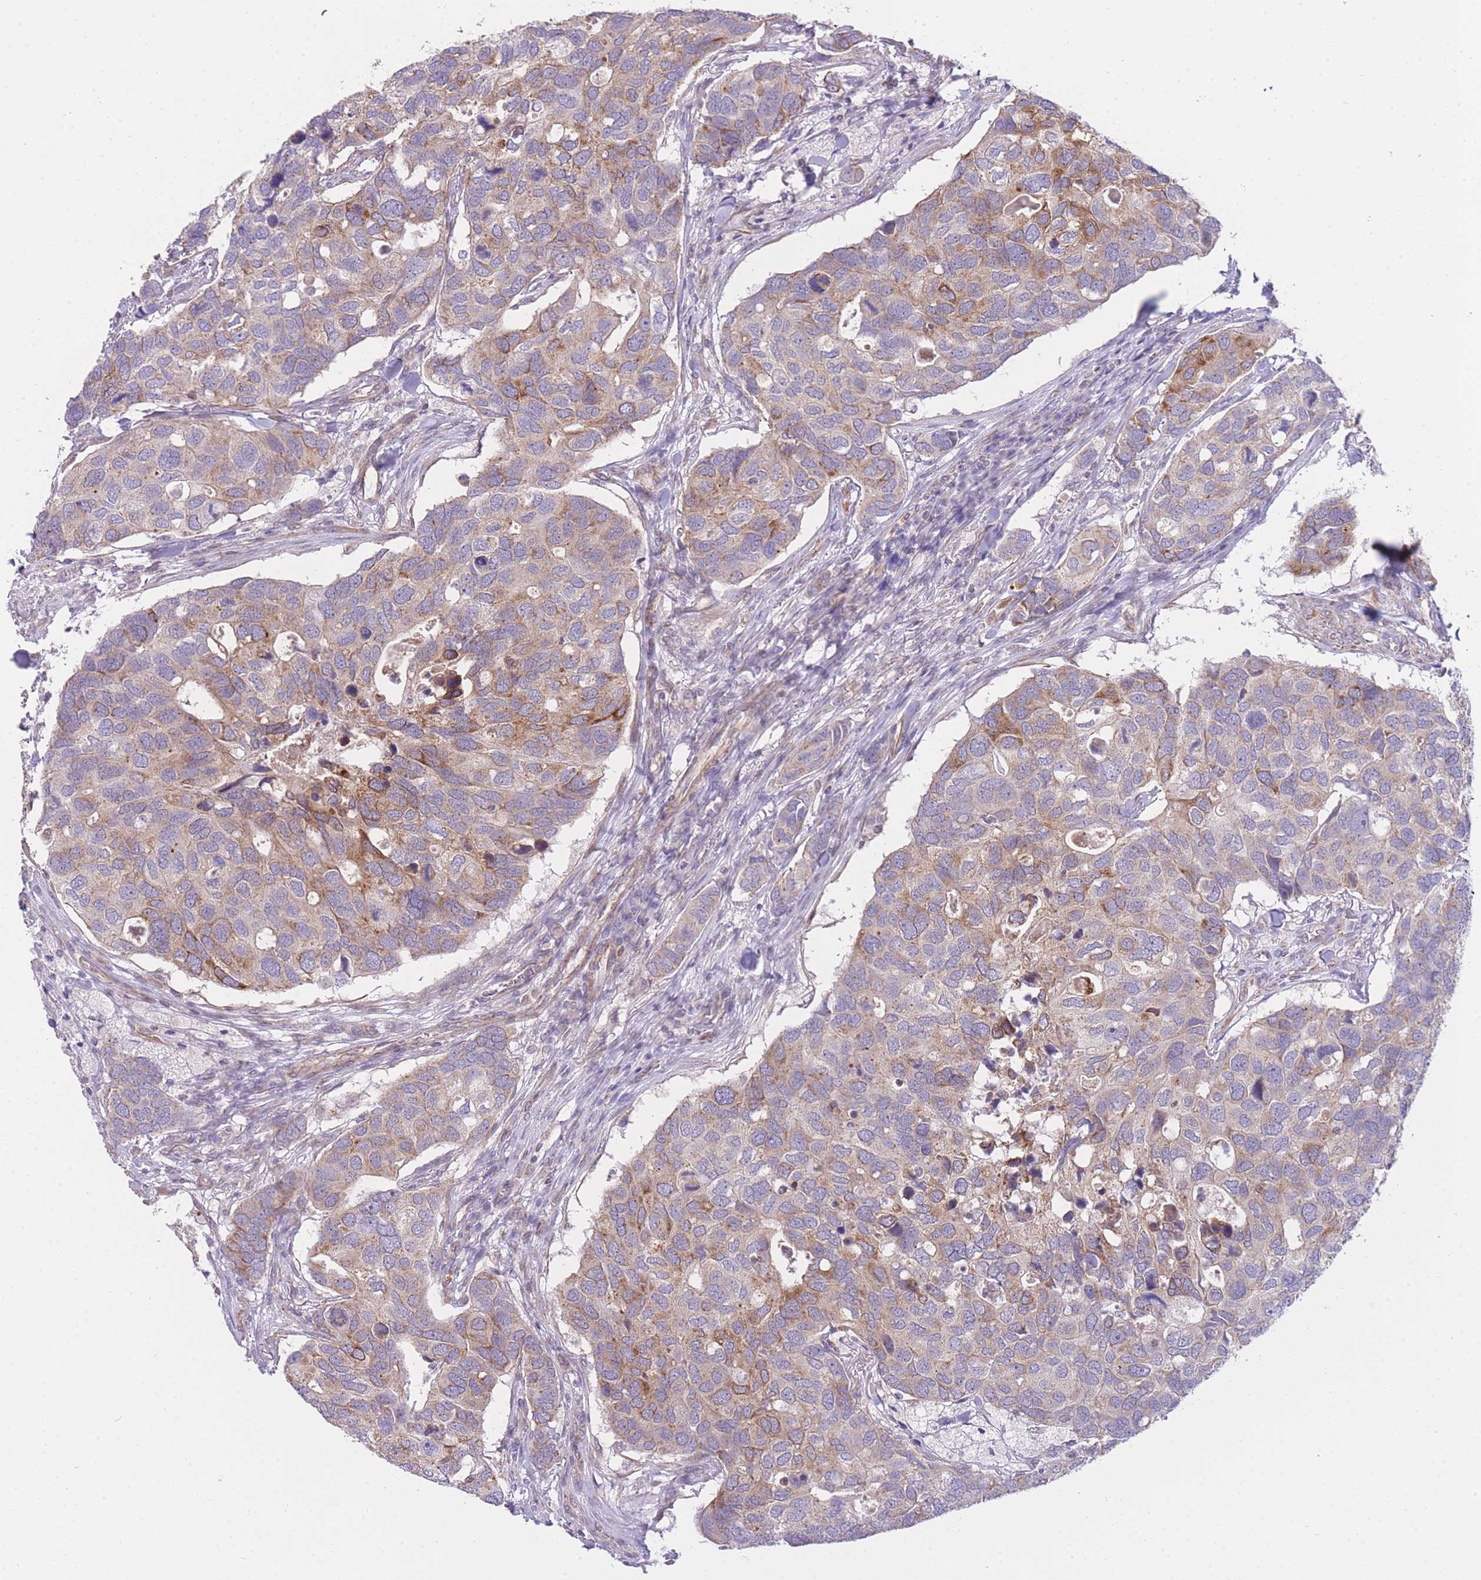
{"staining": {"intensity": "weak", "quantity": "25%-75%", "location": "cytoplasmic/membranous"}, "tissue": "breast cancer", "cell_type": "Tumor cells", "image_type": "cancer", "snomed": [{"axis": "morphology", "description": "Duct carcinoma"}, {"axis": "topography", "description": "Breast"}], "caption": "High-power microscopy captured an immunohistochemistry (IHC) histopathology image of breast infiltrating ductal carcinoma, revealing weak cytoplasmic/membranous positivity in approximately 25%-75% of tumor cells.", "gene": "CTBP1", "patient": {"sex": "female", "age": 83}}